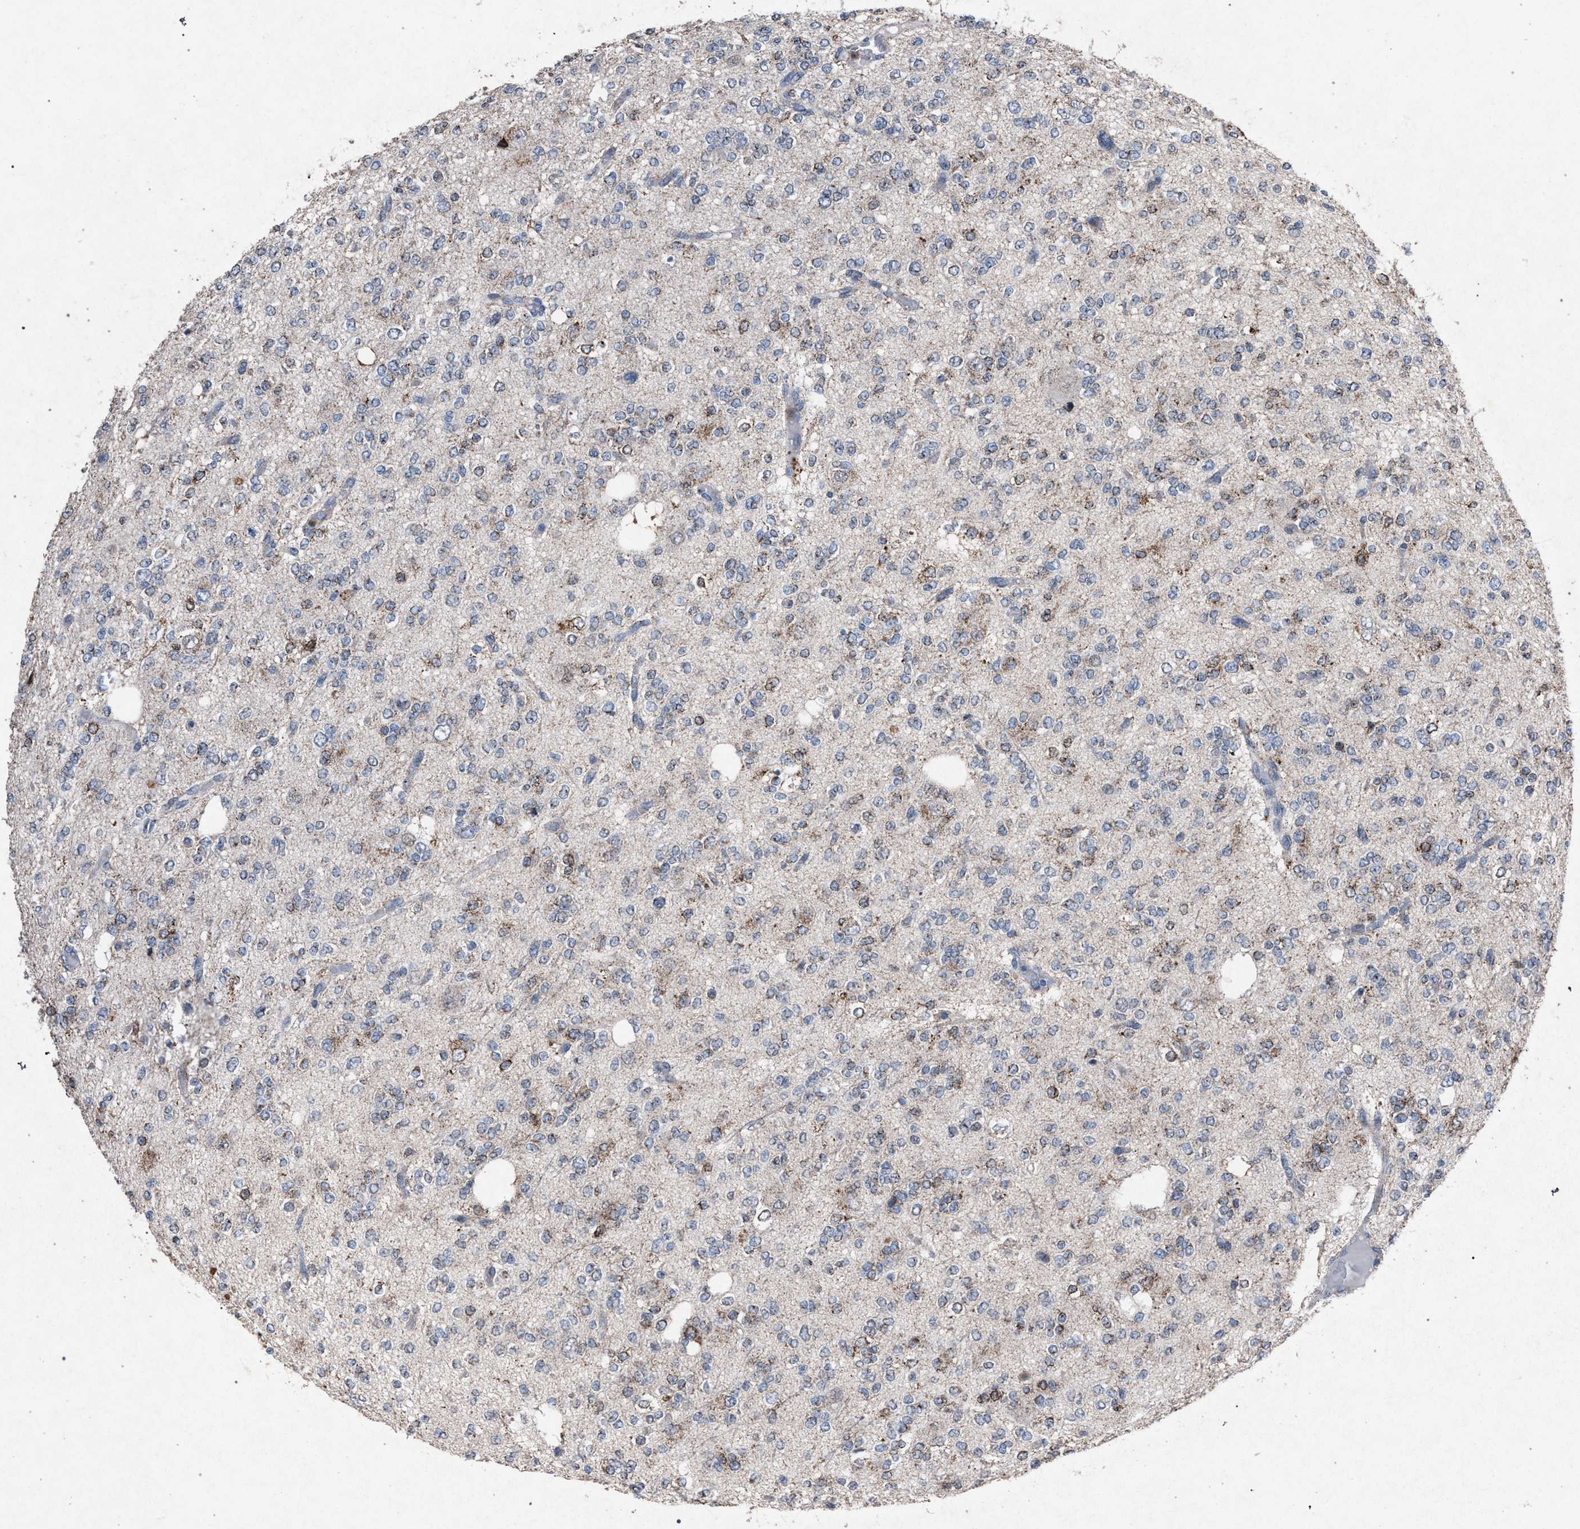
{"staining": {"intensity": "moderate", "quantity": "25%-75%", "location": "cytoplasmic/membranous"}, "tissue": "glioma", "cell_type": "Tumor cells", "image_type": "cancer", "snomed": [{"axis": "morphology", "description": "Glioma, malignant, Low grade"}, {"axis": "topography", "description": "Brain"}], "caption": "Immunohistochemical staining of glioma demonstrates medium levels of moderate cytoplasmic/membranous expression in about 25%-75% of tumor cells.", "gene": "HSD17B4", "patient": {"sex": "male", "age": 38}}